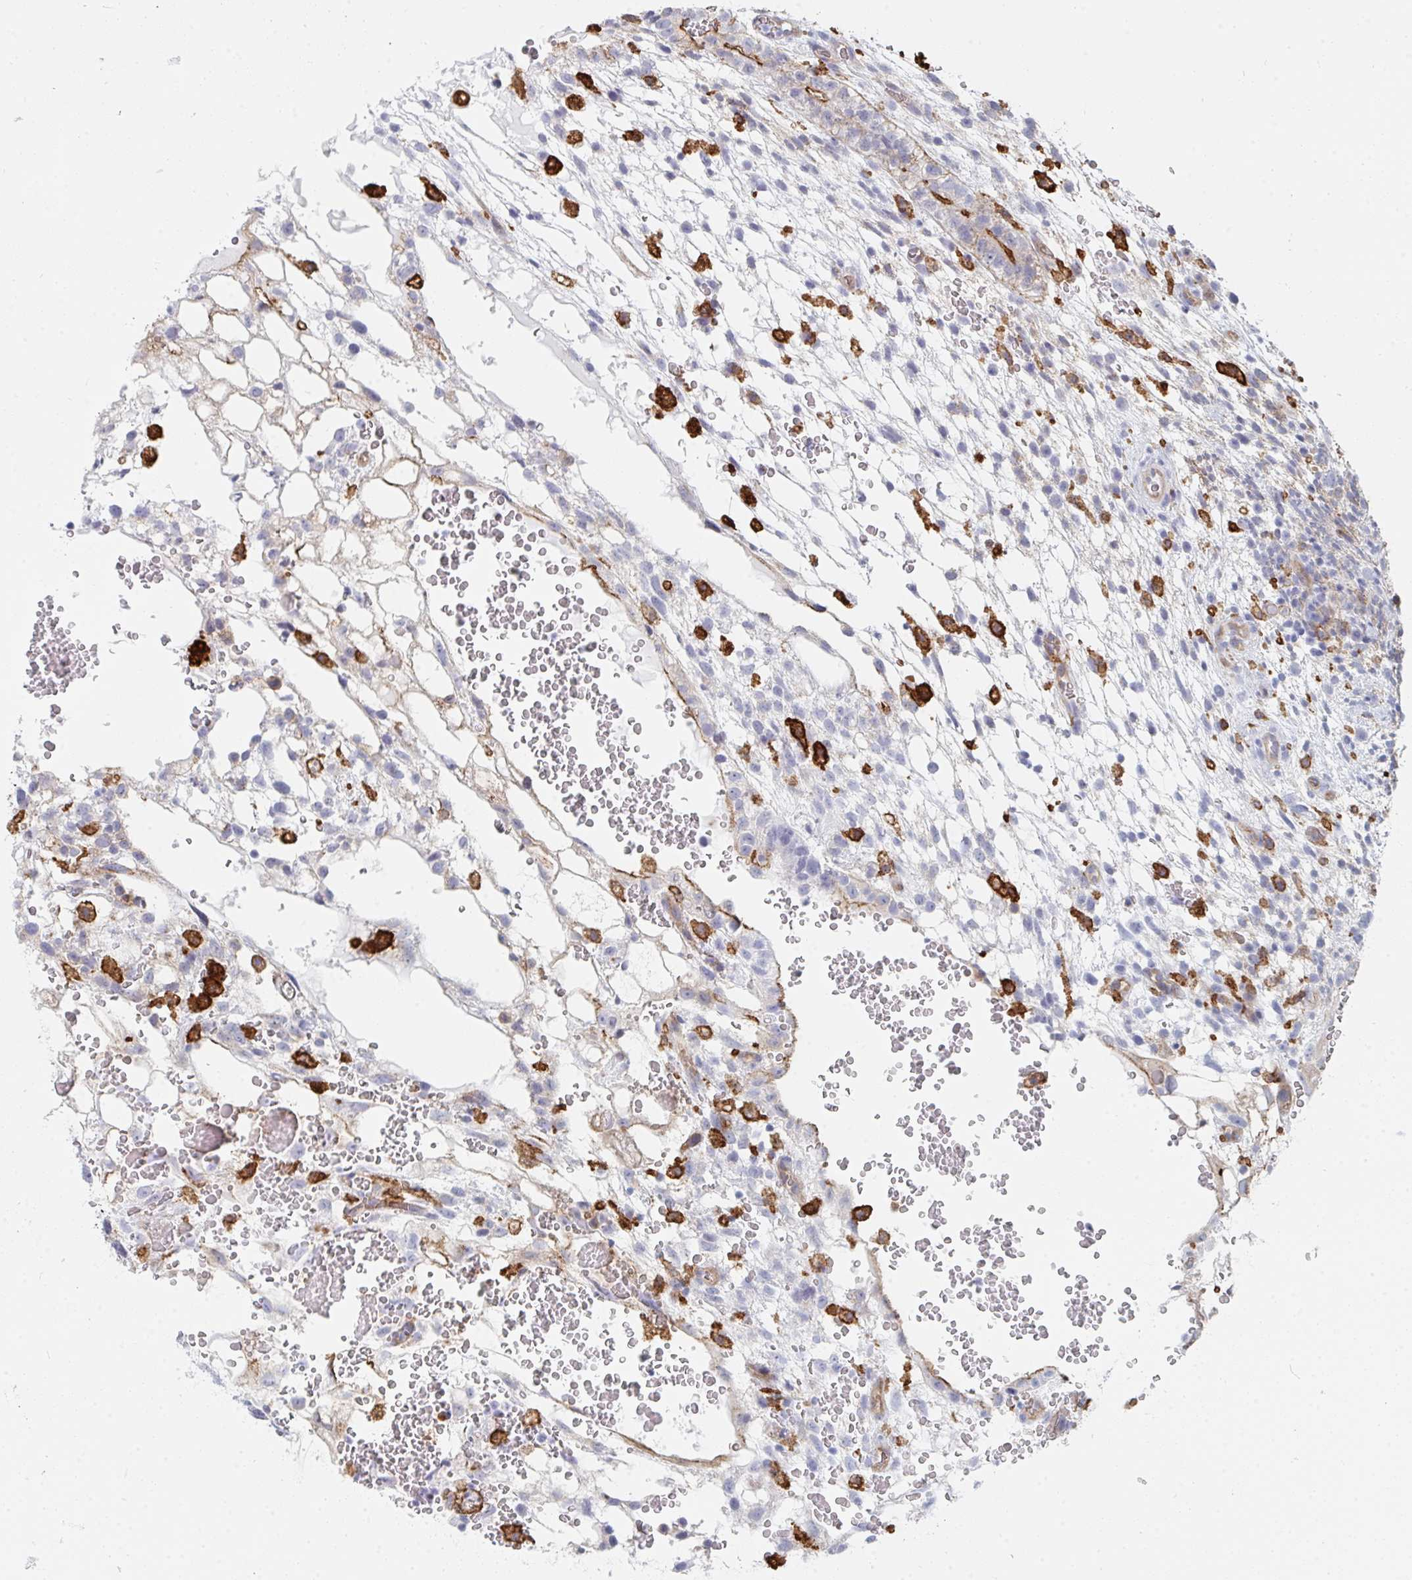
{"staining": {"intensity": "negative", "quantity": "none", "location": "none"}, "tissue": "testis cancer", "cell_type": "Tumor cells", "image_type": "cancer", "snomed": [{"axis": "morphology", "description": "Normal tissue, NOS"}, {"axis": "morphology", "description": "Carcinoma, Embryonal, NOS"}, {"axis": "topography", "description": "Testis"}], "caption": "A high-resolution photomicrograph shows IHC staining of testis embryonal carcinoma, which demonstrates no significant expression in tumor cells.", "gene": "DAB2", "patient": {"sex": "male", "age": 32}}